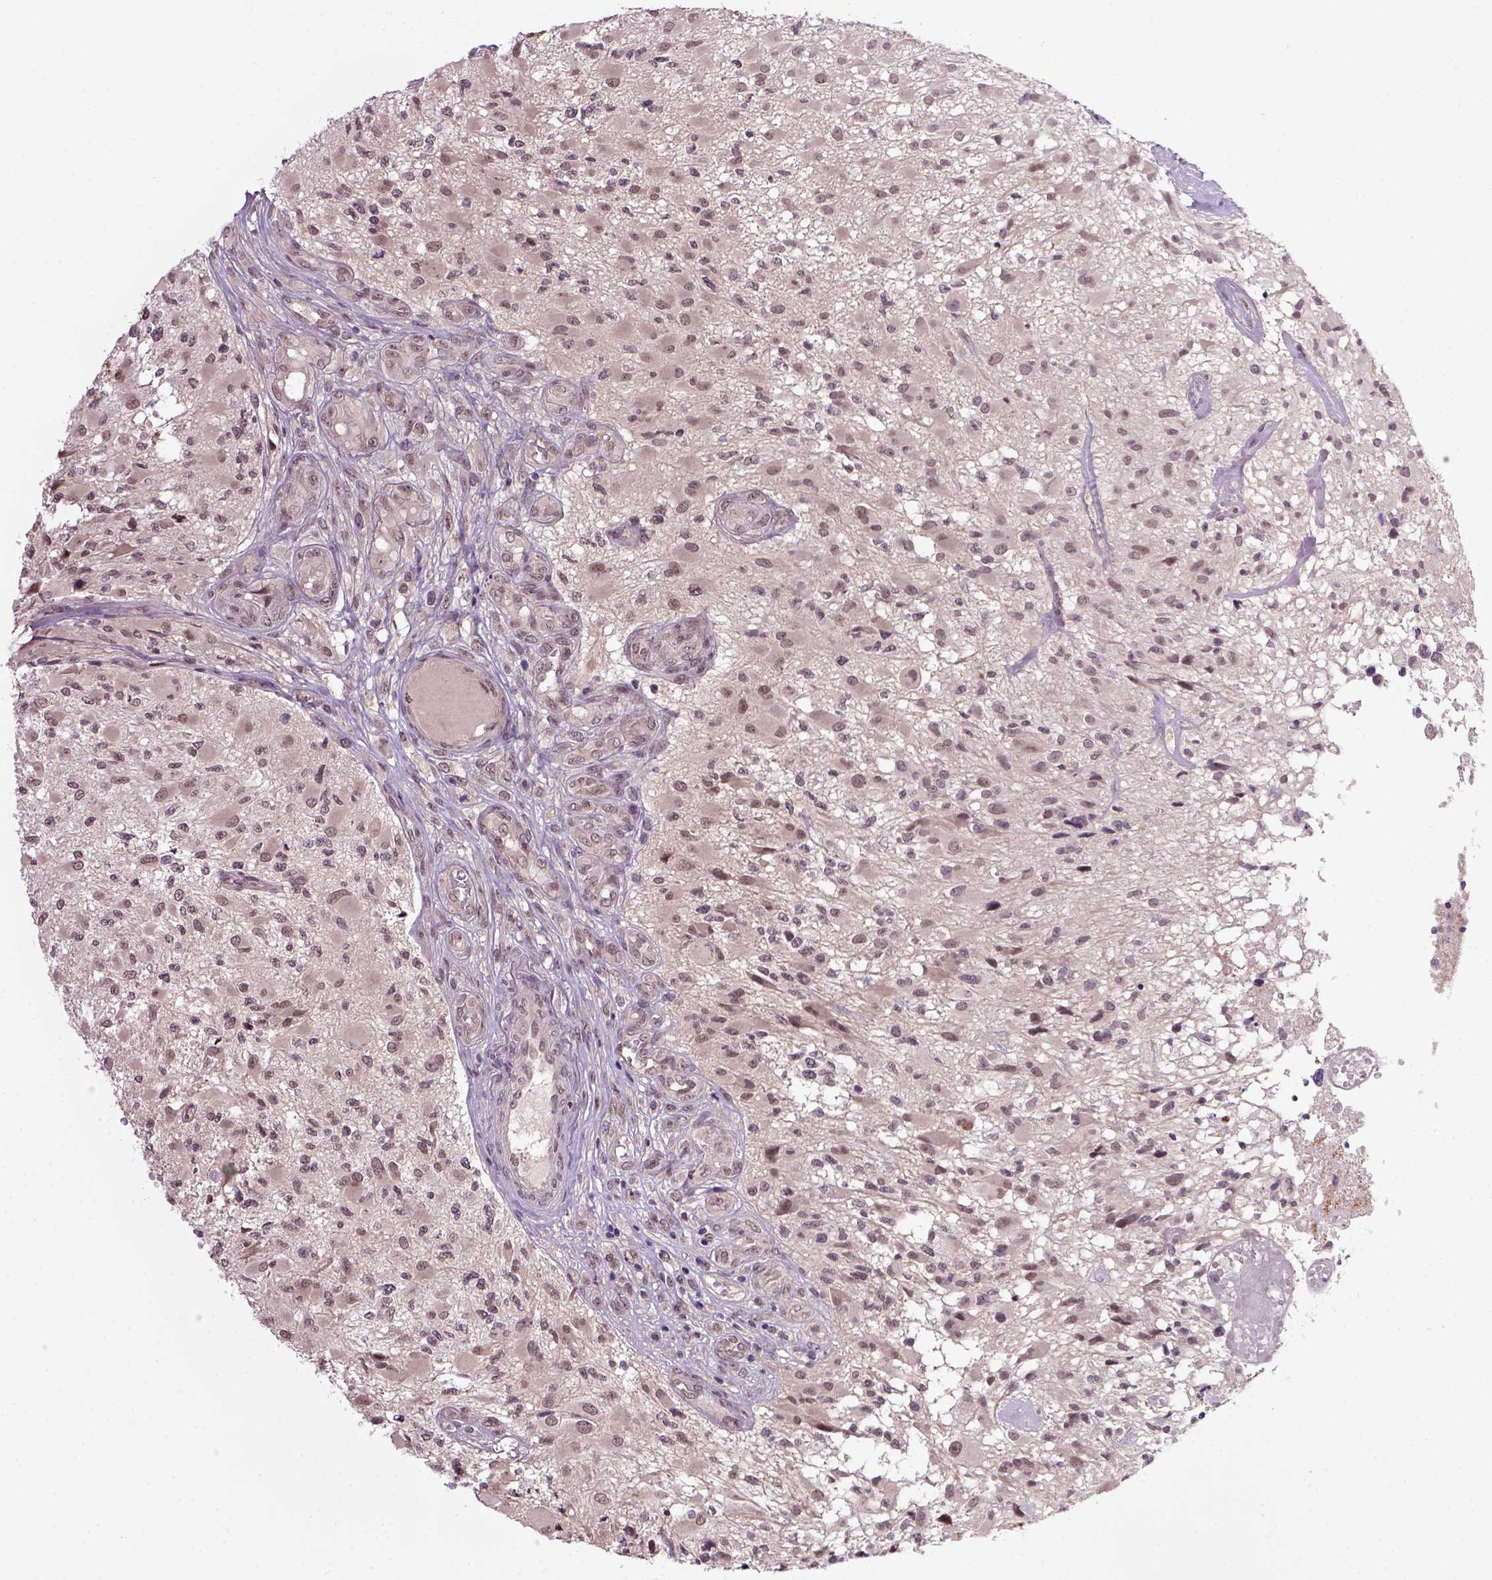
{"staining": {"intensity": "weak", "quantity": ">75%", "location": "nuclear"}, "tissue": "glioma", "cell_type": "Tumor cells", "image_type": "cancer", "snomed": [{"axis": "morphology", "description": "Glioma, malignant, High grade"}, {"axis": "topography", "description": "Brain"}], "caption": "DAB (3,3'-diaminobenzidine) immunohistochemical staining of glioma shows weak nuclear protein staining in about >75% of tumor cells.", "gene": "RAB43", "patient": {"sex": "female", "age": 63}}